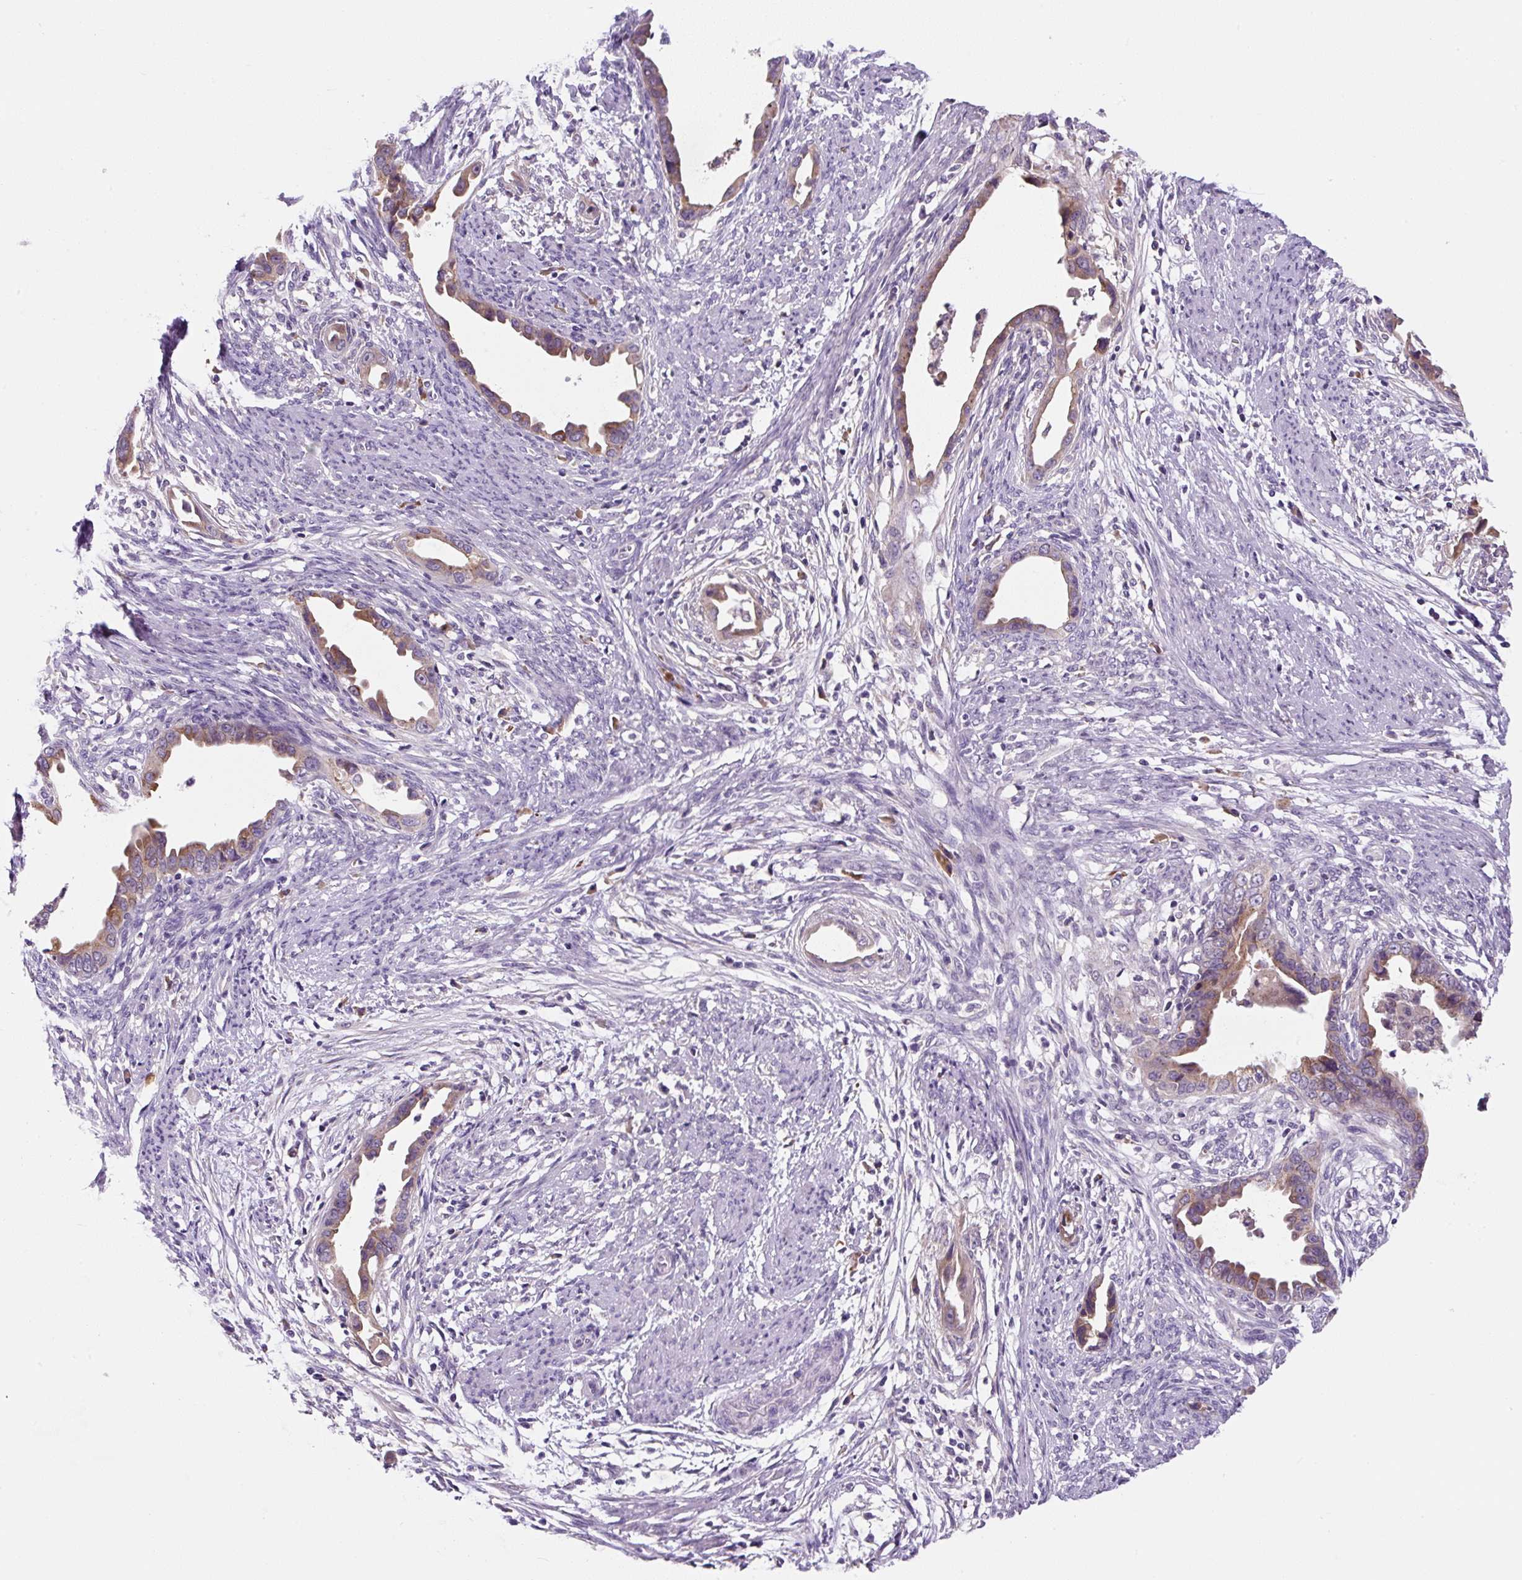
{"staining": {"intensity": "moderate", "quantity": ">75%", "location": "cytoplasmic/membranous"}, "tissue": "endometrial cancer", "cell_type": "Tumor cells", "image_type": "cancer", "snomed": [{"axis": "morphology", "description": "Adenocarcinoma, NOS"}, {"axis": "topography", "description": "Endometrium"}], "caption": "Protein analysis of endometrial cancer (adenocarcinoma) tissue shows moderate cytoplasmic/membranous expression in approximately >75% of tumor cells.", "gene": "FZD5", "patient": {"sex": "female", "age": 57}}